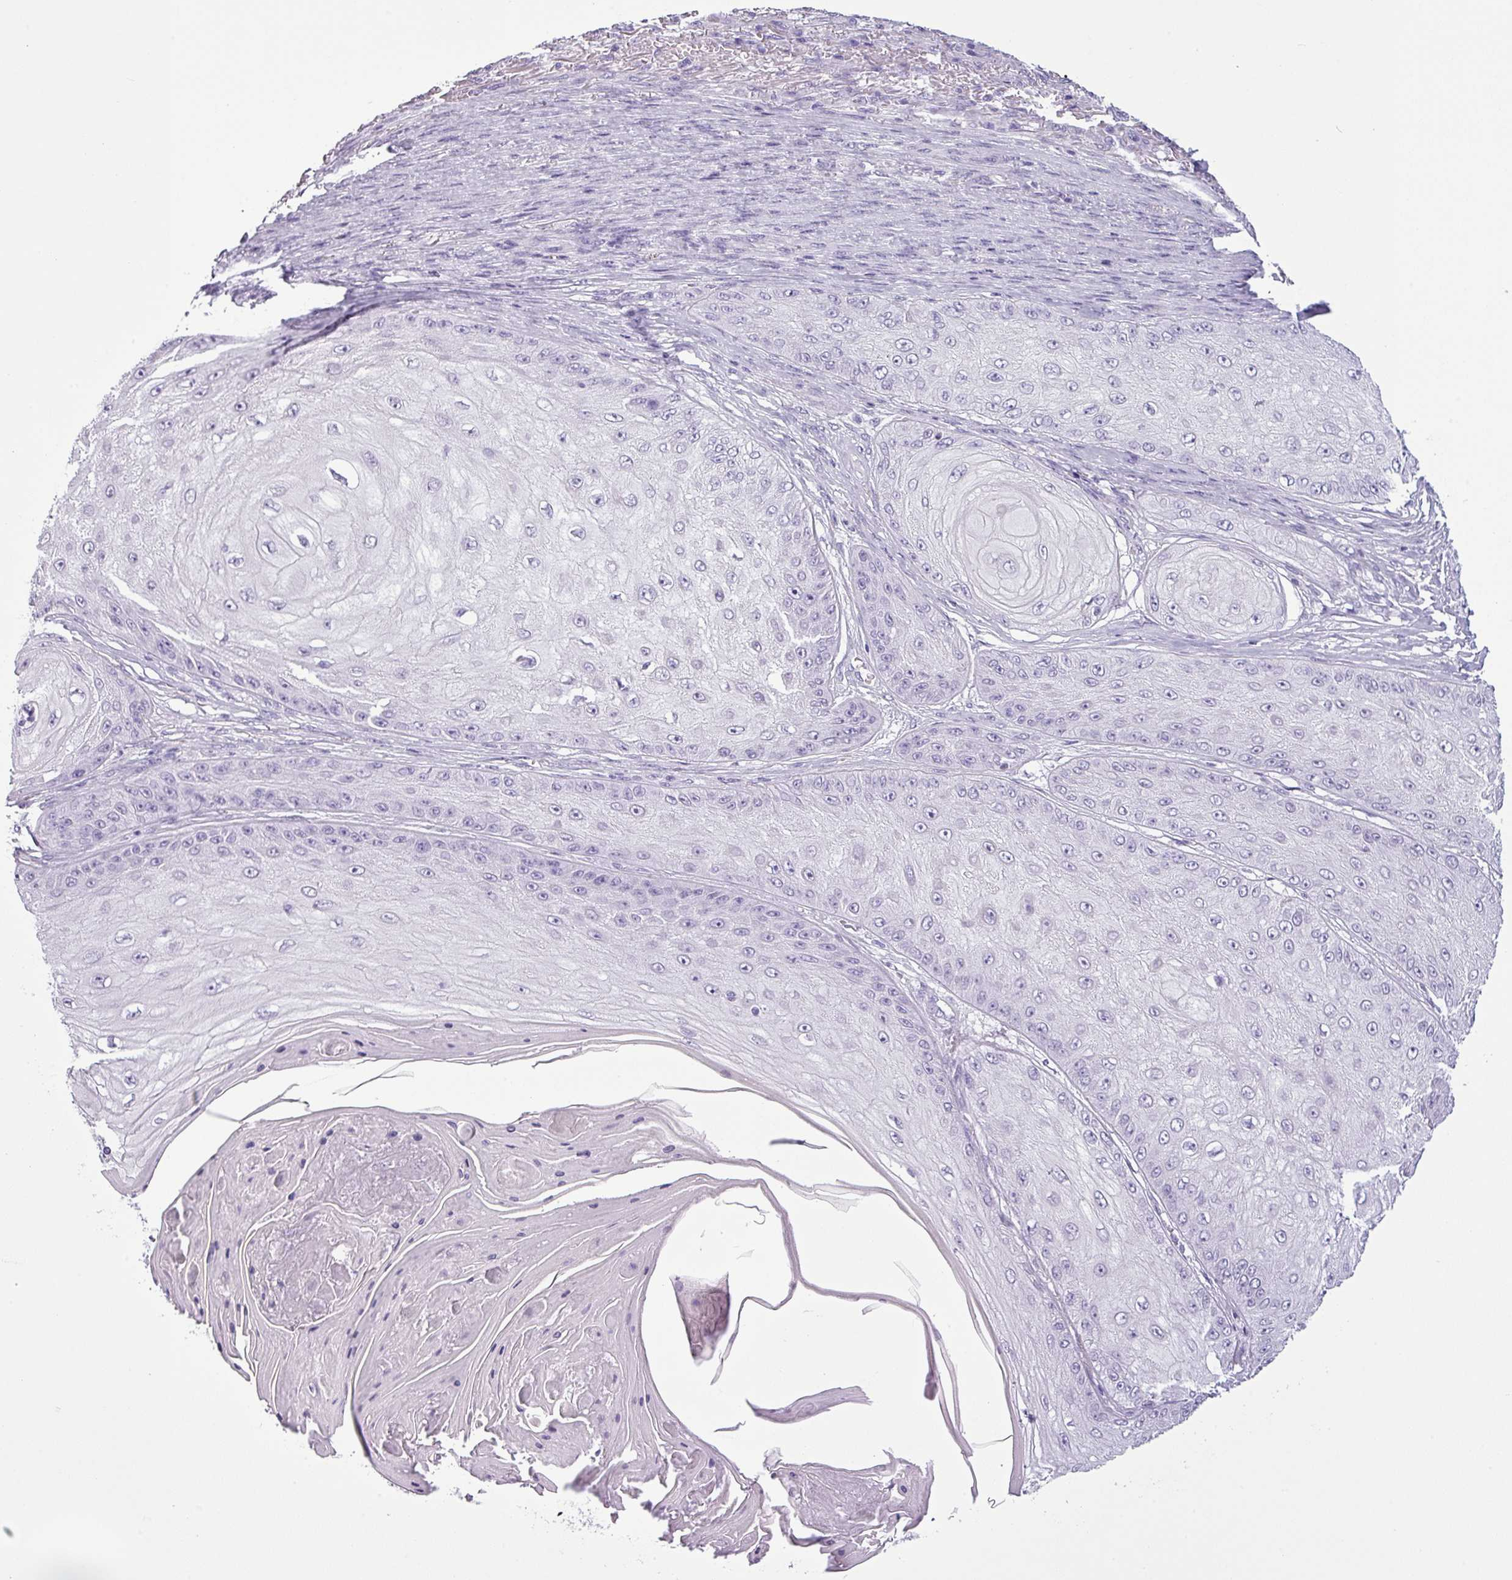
{"staining": {"intensity": "negative", "quantity": "none", "location": "none"}, "tissue": "skin cancer", "cell_type": "Tumor cells", "image_type": "cancer", "snomed": [{"axis": "morphology", "description": "Squamous cell carcinoma, NOS"}, {"axis": "topography", "description": "Skin"}], "caption": "Tumor cells are negative for brown protein staining in skin cancer (squamous cell carcinoma). (DAB (3,3'-diaminobenzidine) immunohistochemistry visualized using brightfield microscopy, high magnification).", "gene": "CDH16", "patient": {"sex": "male", "age": 70}}